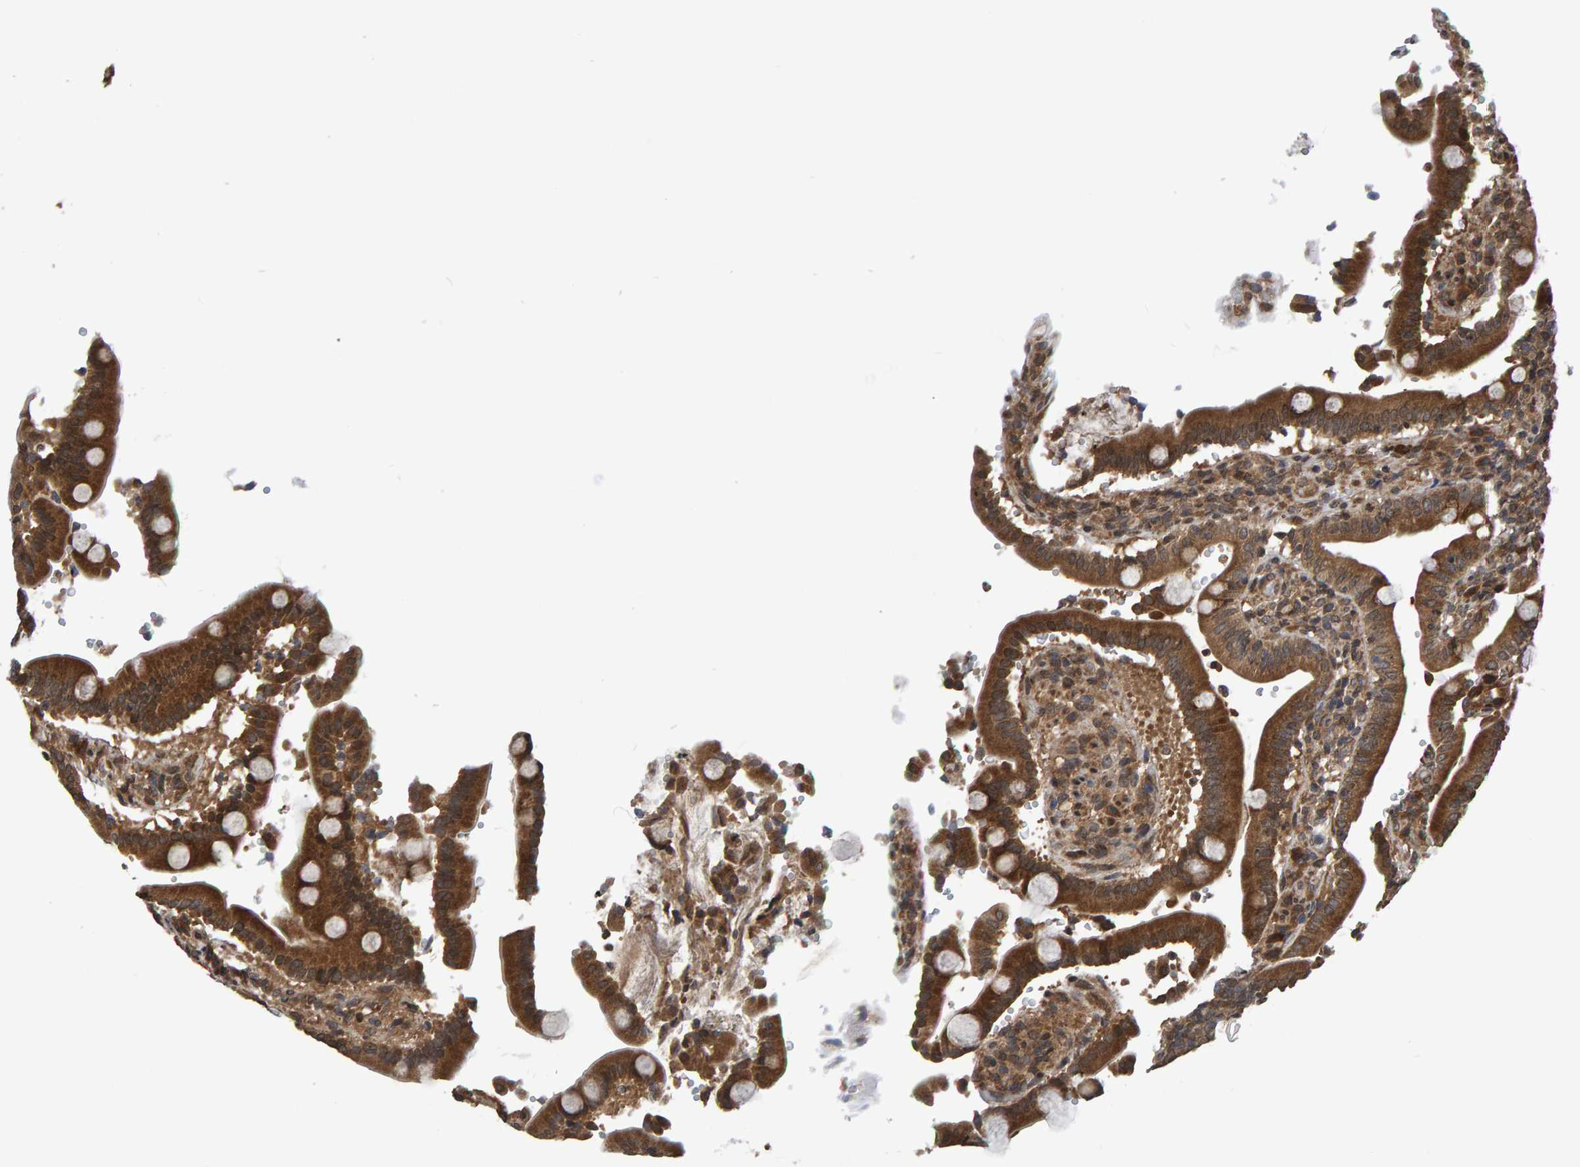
{"staining": {"intensity": "strong", "quantity": ">75%", "location": "cytoplasmic/membranous"}, "tissue": "duodenum", "cell_type": "Glandular cells", "image_type": "normal", "snomed": [{"axis": "morphology", "description": "Normal tissue, NOS"}, {"axis": "topography", "description": "Small intestine, NOS"}], "caption": "An image showing strong cytoplasmic/membranous staining in approximately >75% of glandular cells in unremarkable duodenum, as visualized by brown immunohistochemical staining.", "gene": "GAB2", "patient": {"sex": "female", "age": 71}}